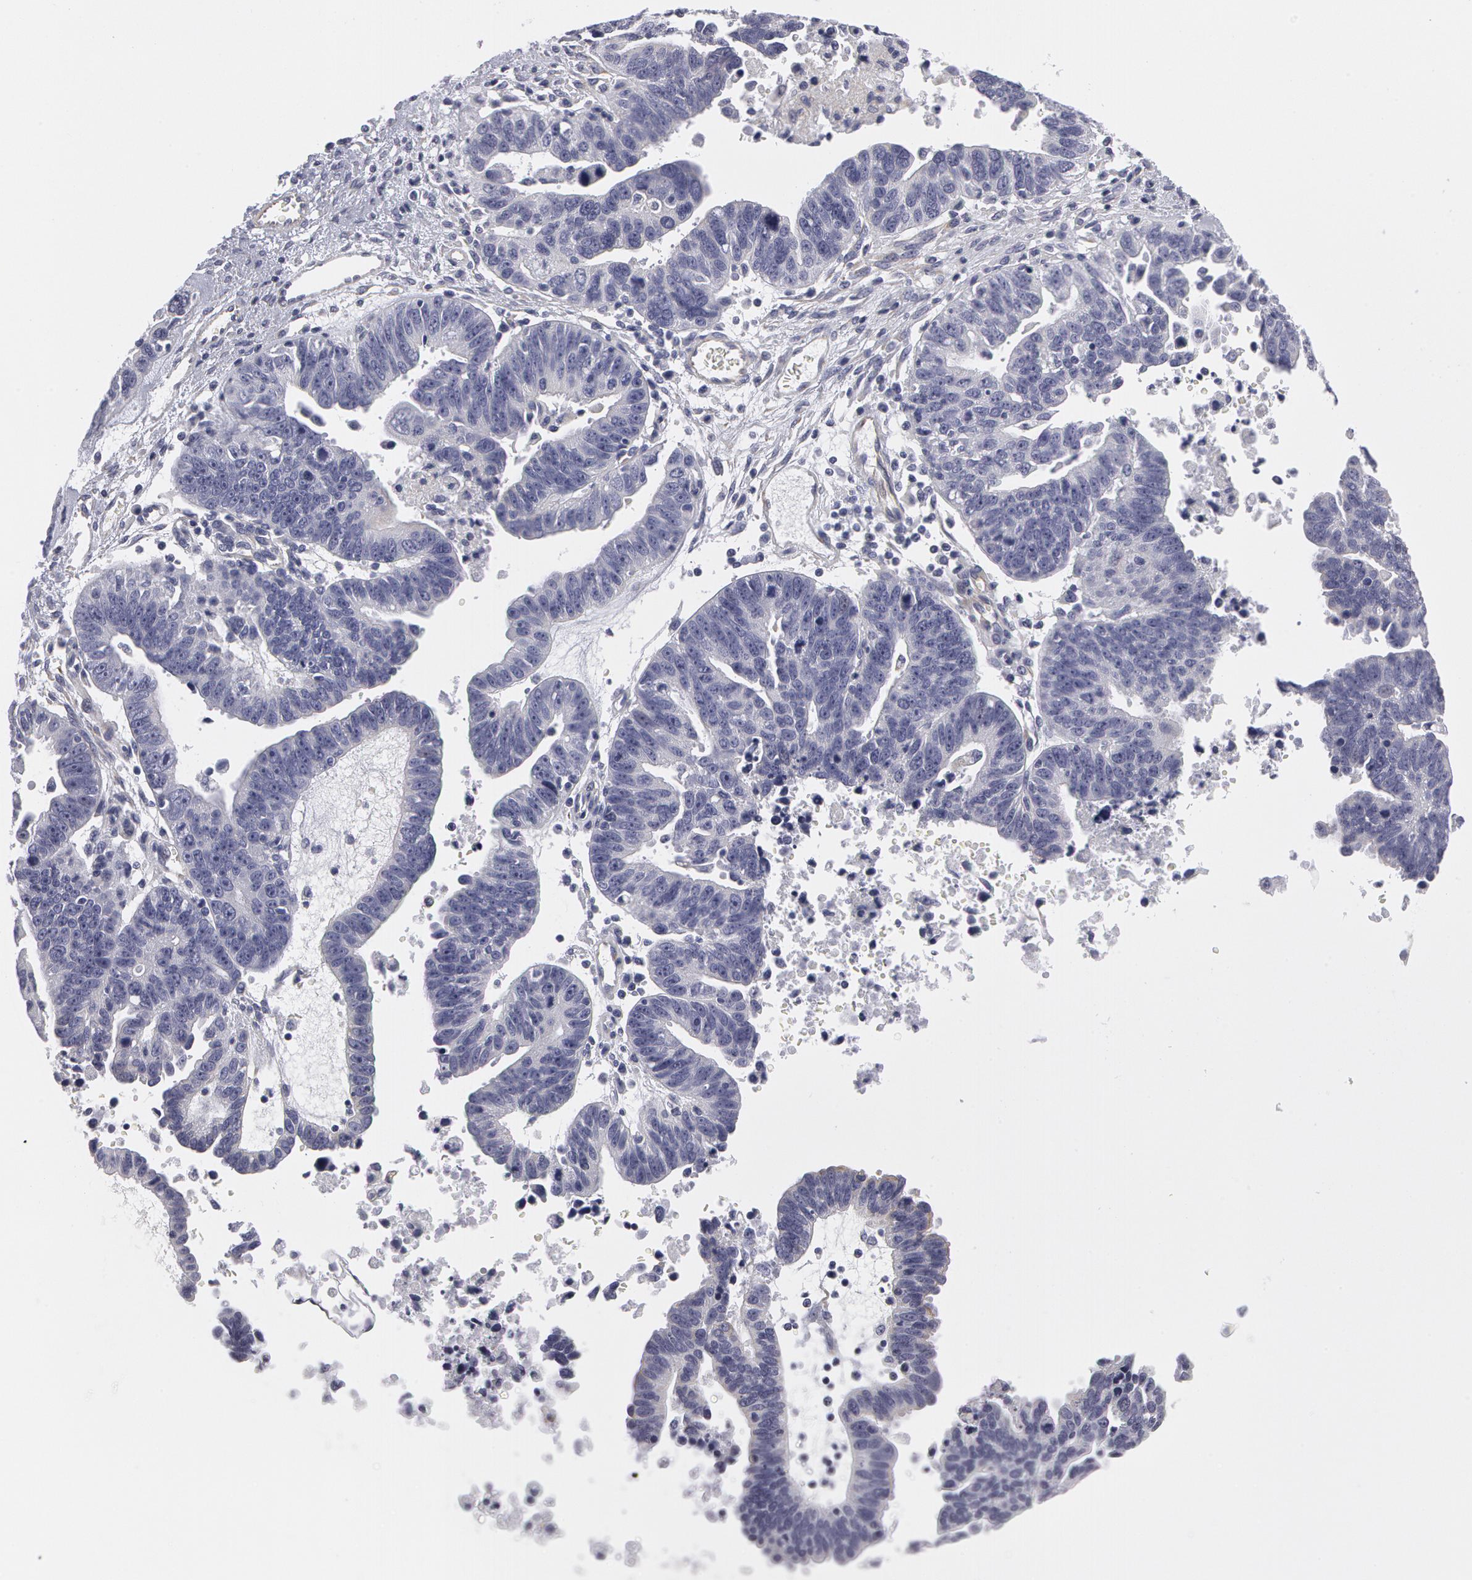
{"staining": {"intensity": "negative", "quantity": "none", "location": "none"}, "tissue": "ovarian cancer", "cell_type": "Tumor cells", "image_type": "cancer", "snomed": [{"axis": "morphology", "description": "Carcinoma, endometroid"}, {"axis": "morphology", "description": "Cystadenocarcinoma, serous, NOS"}, {"axis": "topography", "description": "Ovary"}], "caption": "This is a photomicrograph of IHC staining of endometroid carcinoma (ovarian), which shows no staining in tumor cells.", "gene": "SMC1B", "patient": {"sex": "female", "age": 45}}